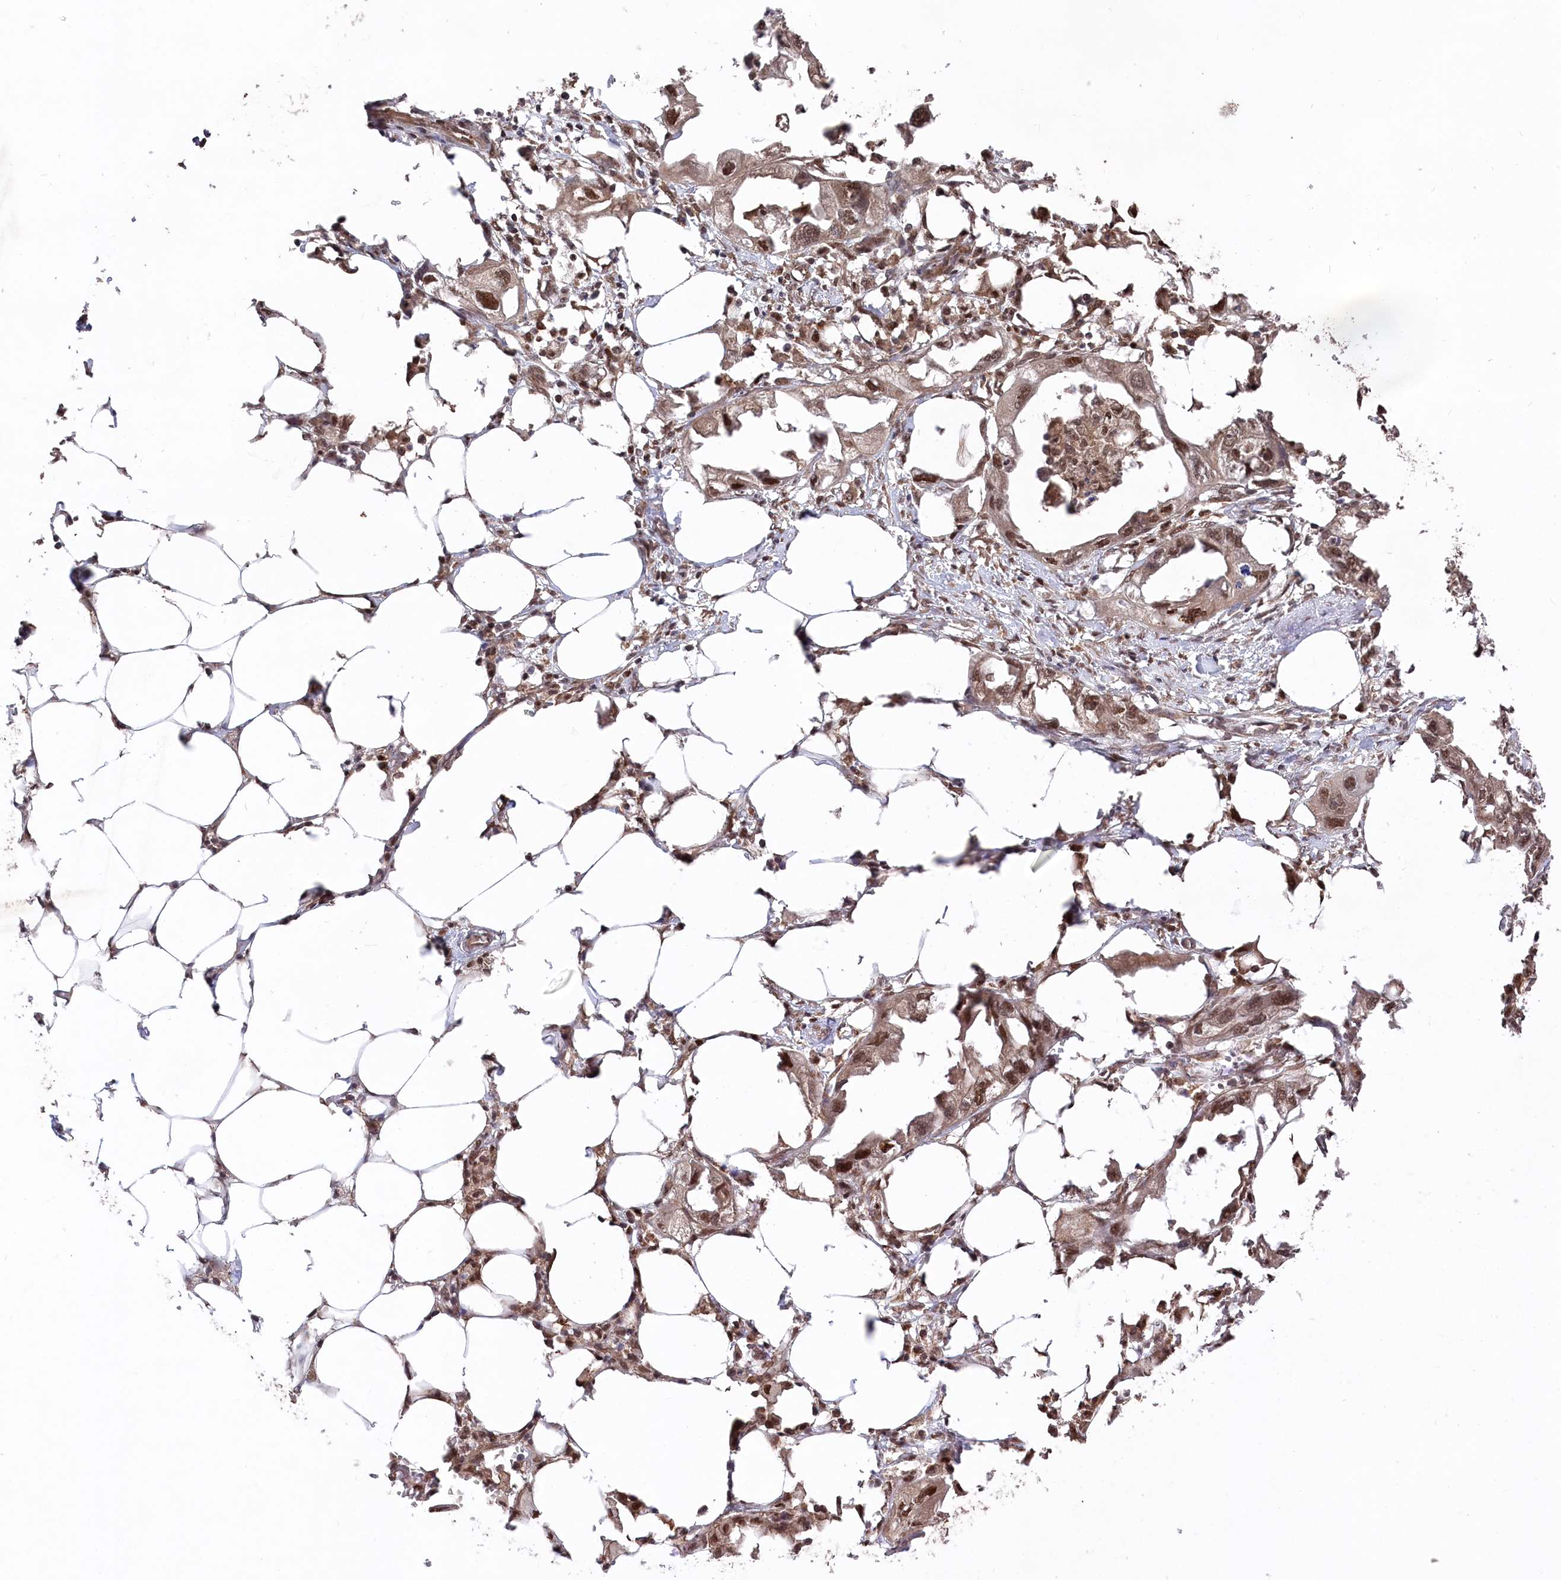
{"staining": {"intensity": "moderate", "quantity": ">75%", "location": "nuclear"}, "tissue": "endometrial cancer", "cell_type": "Tumor cells", "image_type": "cancer", "snomed": [{"axis": "morphology", "description": "Adenocarcinoma, NOS"}, {"axis": "morphology", "description": "Adenocarcinoma, metastatic, NOS"}, {"axis": "topography", "description": "Adipose tissue"}, {"axis": "topography", "description": "Endometrium"}], "caption": "Endometrial adenocarcinoma stained with DAB IHC shows medium levels of moderate nuclear staining in about >75% of tumor cells.", "gene": "PSMA1", "patient": {"sex": "female", "age": 67}}